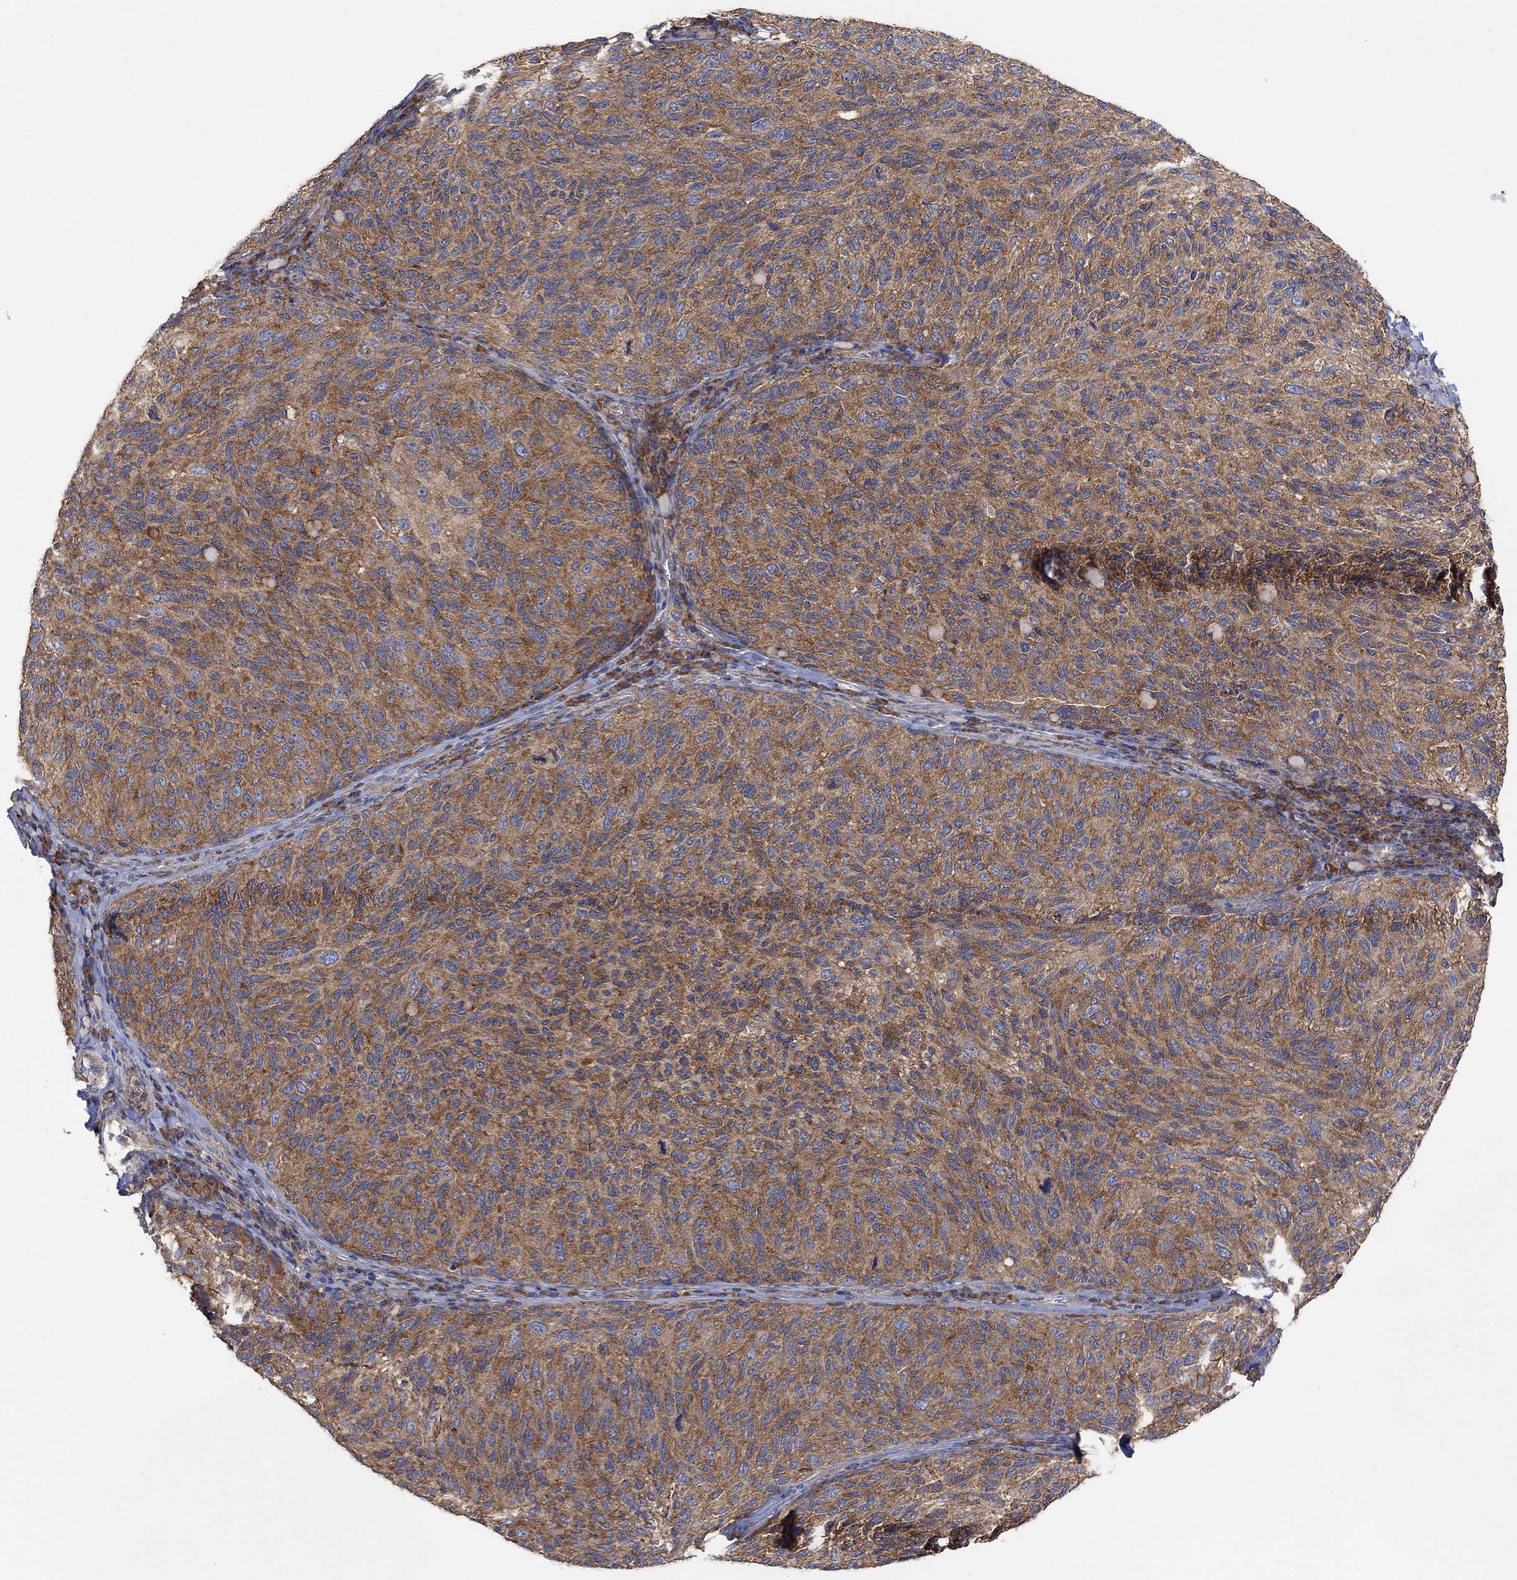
{"staining": {"intensity": "moderate", "quantity": ">75%", "location": "cytoplasmic/membranous"}, "tissue": "melanoma", "cell_type": "Tumor cells", "image_type": "cancer", "snomed": [{"axis": "morphology", "description": "Malignant melanoma, NOS"}, {"axis": "topography", "description": "Skin"}], "caption": "Immunohistochemistry (IHC) (DAB) staining of human melanoma exhibits moderate cytoplasmic/membranous protein expression in approximately >75% of tumor cells. The staining was performed using DAB (3,3'-diaminobenzidine) to visualize the protein expression in brown, while the nuclei were stained in blue with hematoxylin (Magnification: 20x).", "gene": "BLOC1S3", "patient": {"sex": "female", "age": 73}}